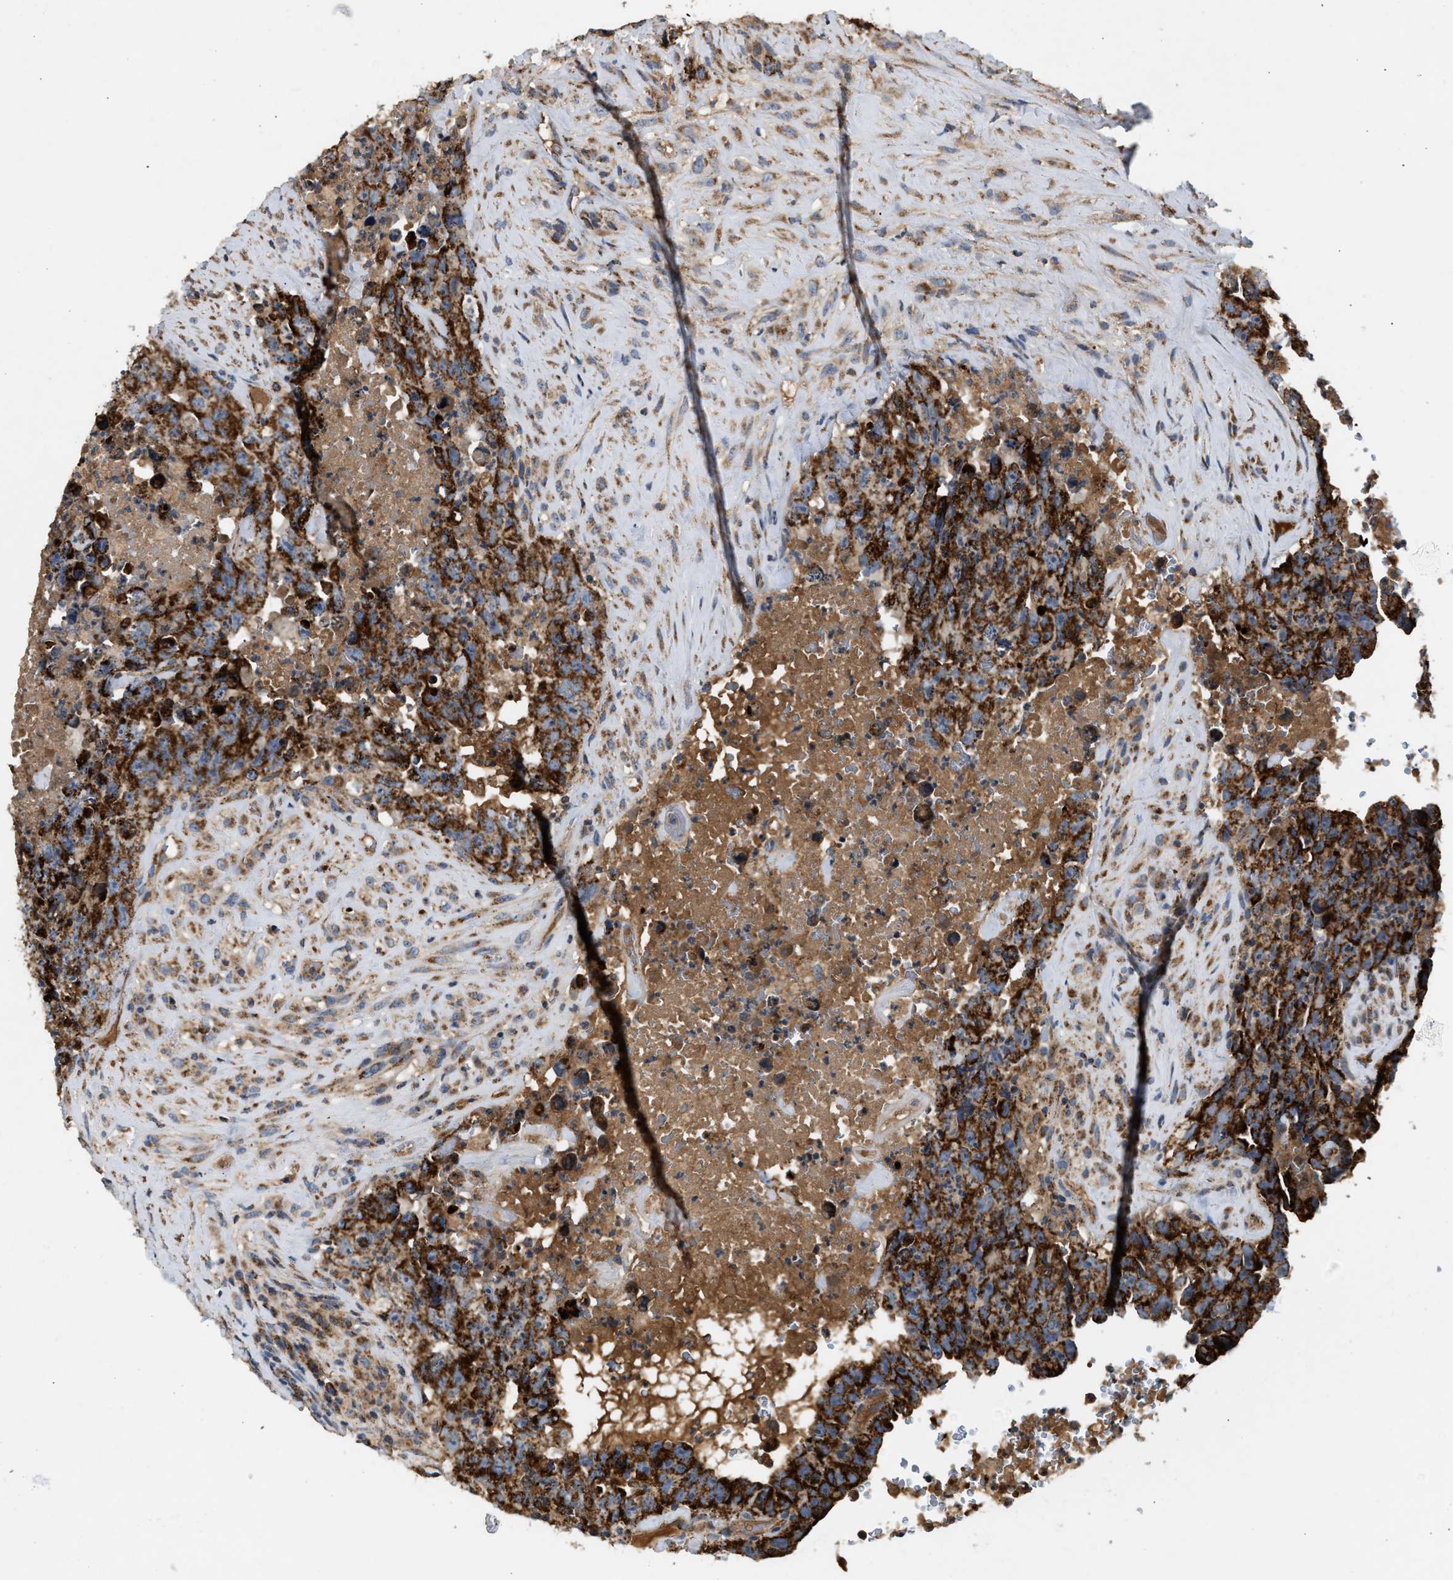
{"staining": {"intensity": "strong", "quantity": ">75%", "location": "cytoplasmic/membranous"}, "tissue": "testis cancer", "cell_type": "Tumor cells", "image_type": "cancer", "snomed": [{"axis": "morphology", "description": "Carcinoma, Embryonal, NOS"}, {"axis": "topography", "description": "Testis"}], "caption": "This is an image of immunohistochemistry (IHC) staining of testis embryonal carcinoma, which shows strong expression in the cytoplasmic/membranous of tumor cells.", "gene": "TACO1", "patient": {"sex": "male", "age": 32}}